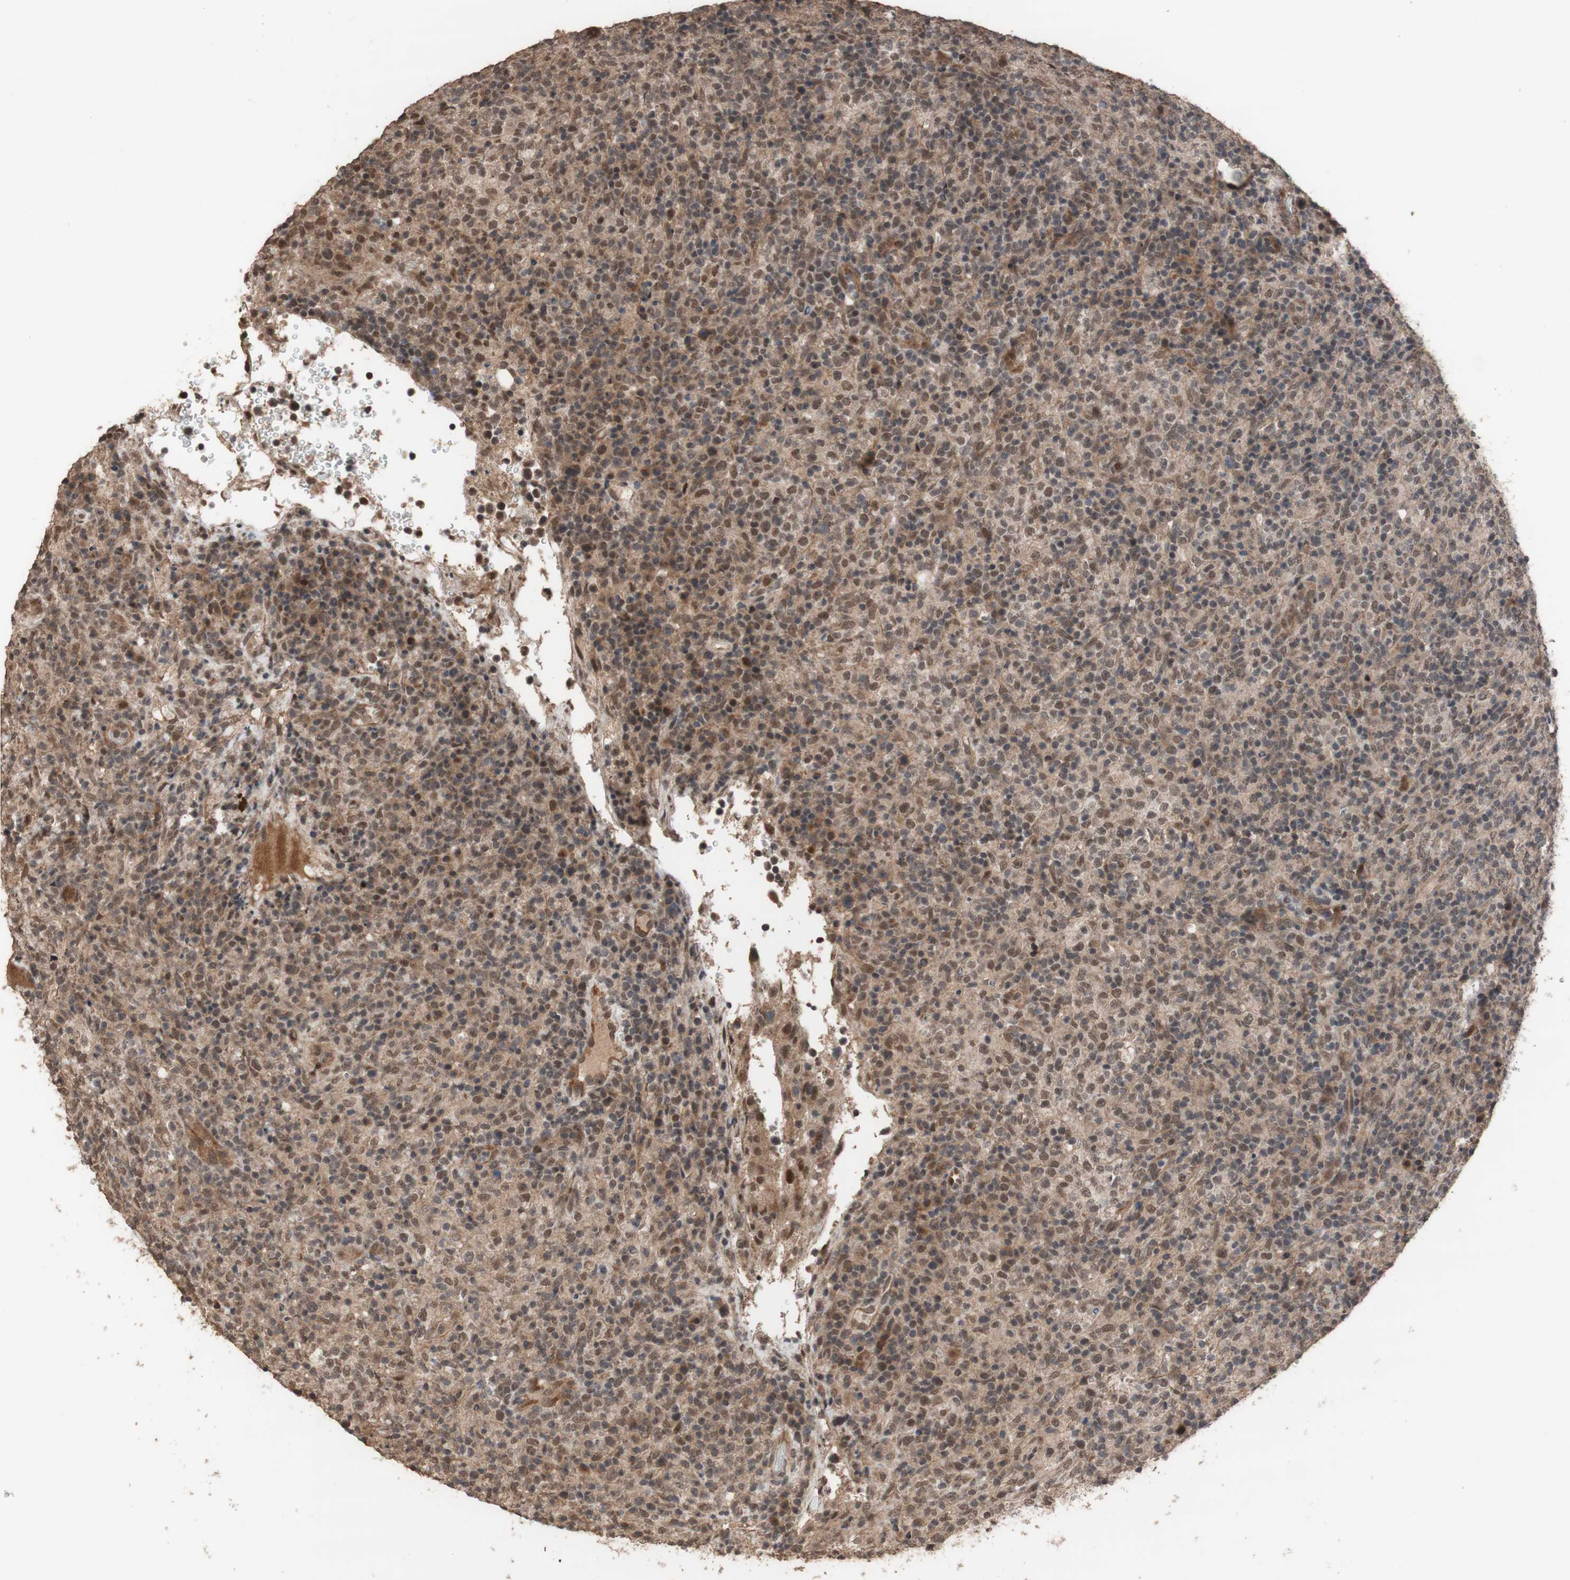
{"staining": {"intensity": "weak", "quantity": "25%-75%", "location": "cytoplasmic/membranous,nuclear"}, "tissue": "lymphoma", "cell_type": "Tumor cells", "image_type": "cancer", "snomed": [{"axis": "morphology", "description": "Malignant lymphoma, non-Hodgkin's type, High grade"}, {"axis": "topography", "description": "Lymph node"}], "caption": "Immunohistochemistry (DAB) staining of human high-grade malignant lymphoma, non-Hodgkin's type displays weak cytoplasmic/membranous and nuclear protein staining in about 25%-75% of tumor cells.", "gene": "KANSL1", "patient": {"sex": "female", "age": 76}}